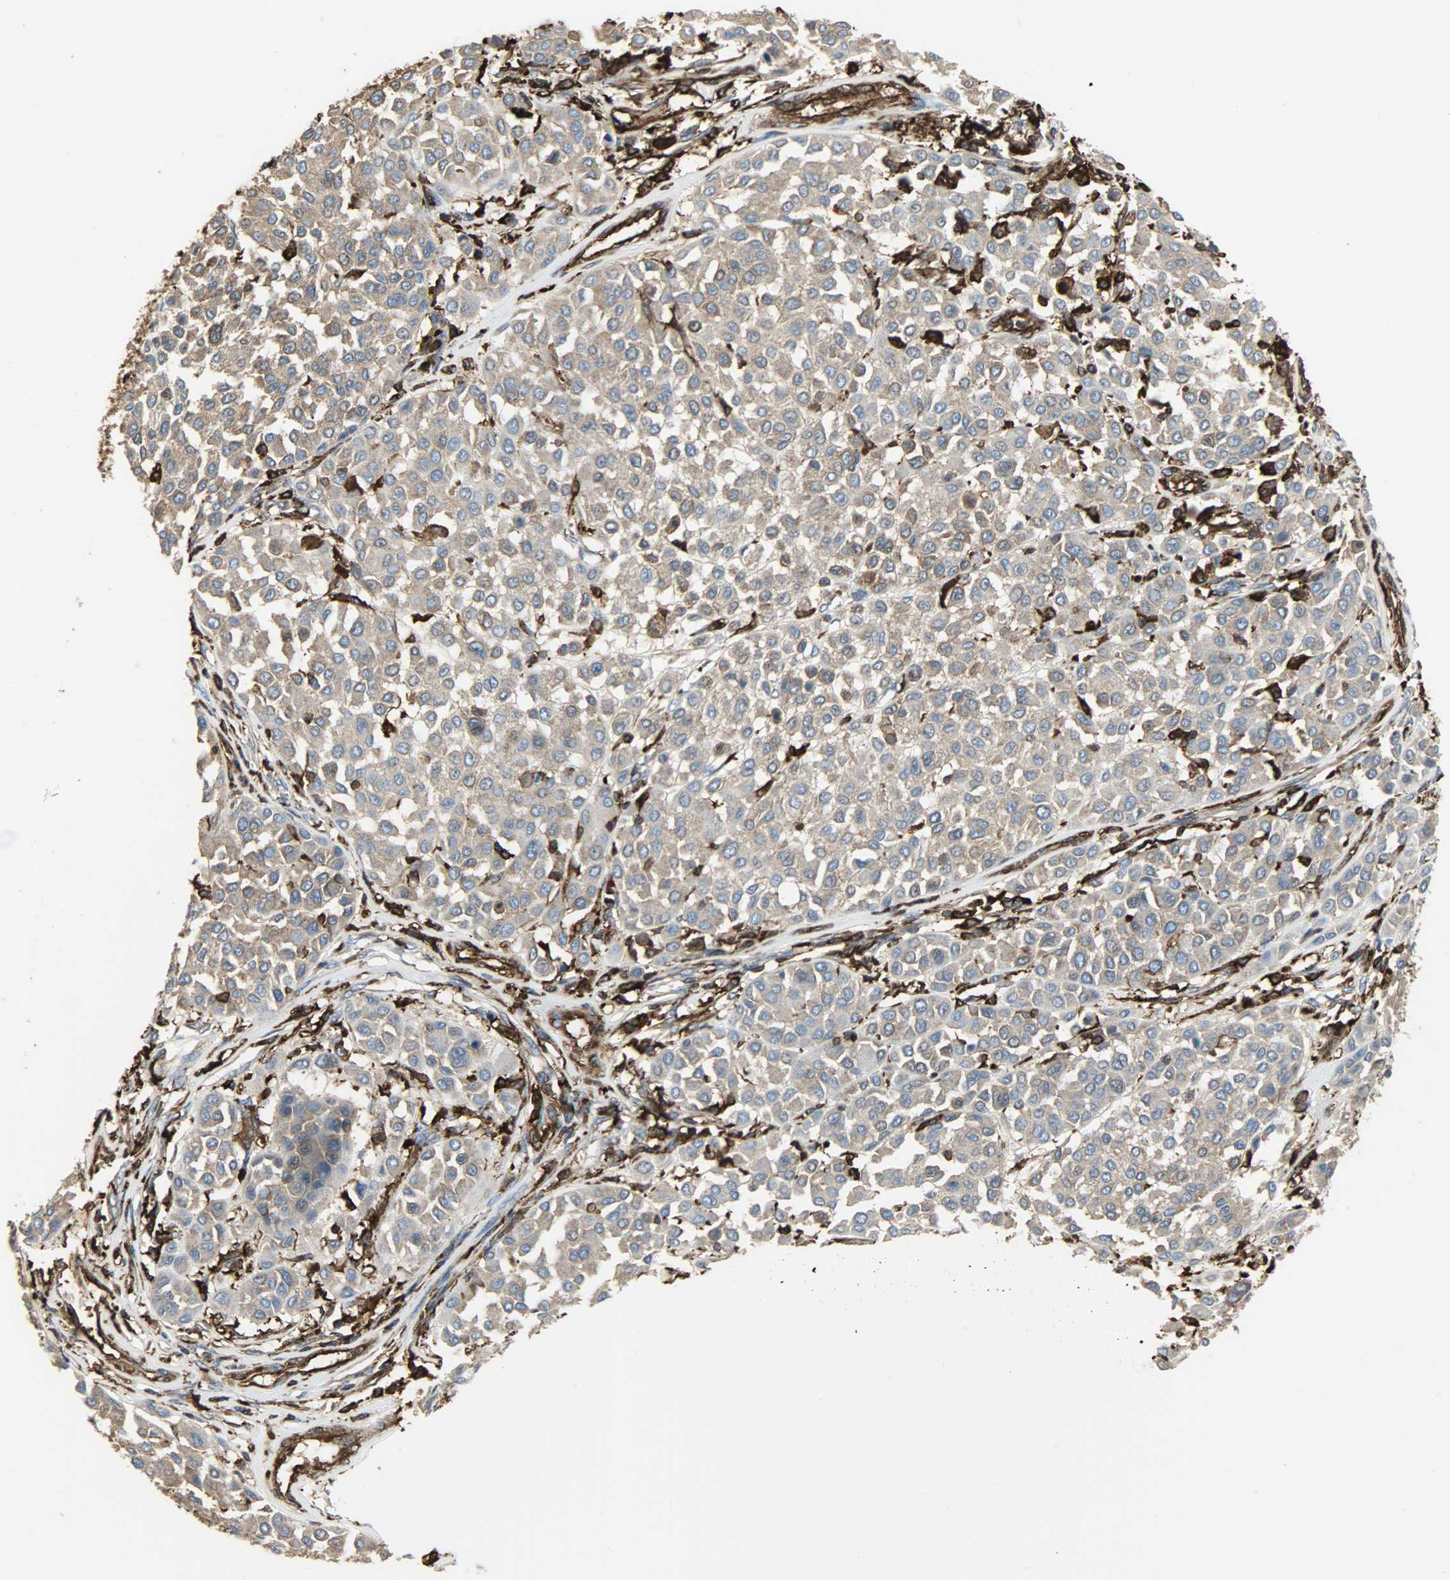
{"staining": {"intensity": "moderate", "quantity": ">75%", "location": "cytoplasmic/membranous"}, "tissue": "melanoma", "cell_type": "Tumor cells", "image_type": "cancer", "snomed": [{"axis": "morphology", "description": "Malignant melanoma, Metastatic site"}, {"axis": "topography", "description": "Soft tissue"}], "caption": "IHC (DAB) staining of melanoma reveals moderate cytoplasmic/membranous protein positivity in about >75% of tumor cells. Nuclei are stained in blue.", "gene": "VASP", "patient": {"sex": "male", "age": 41}}